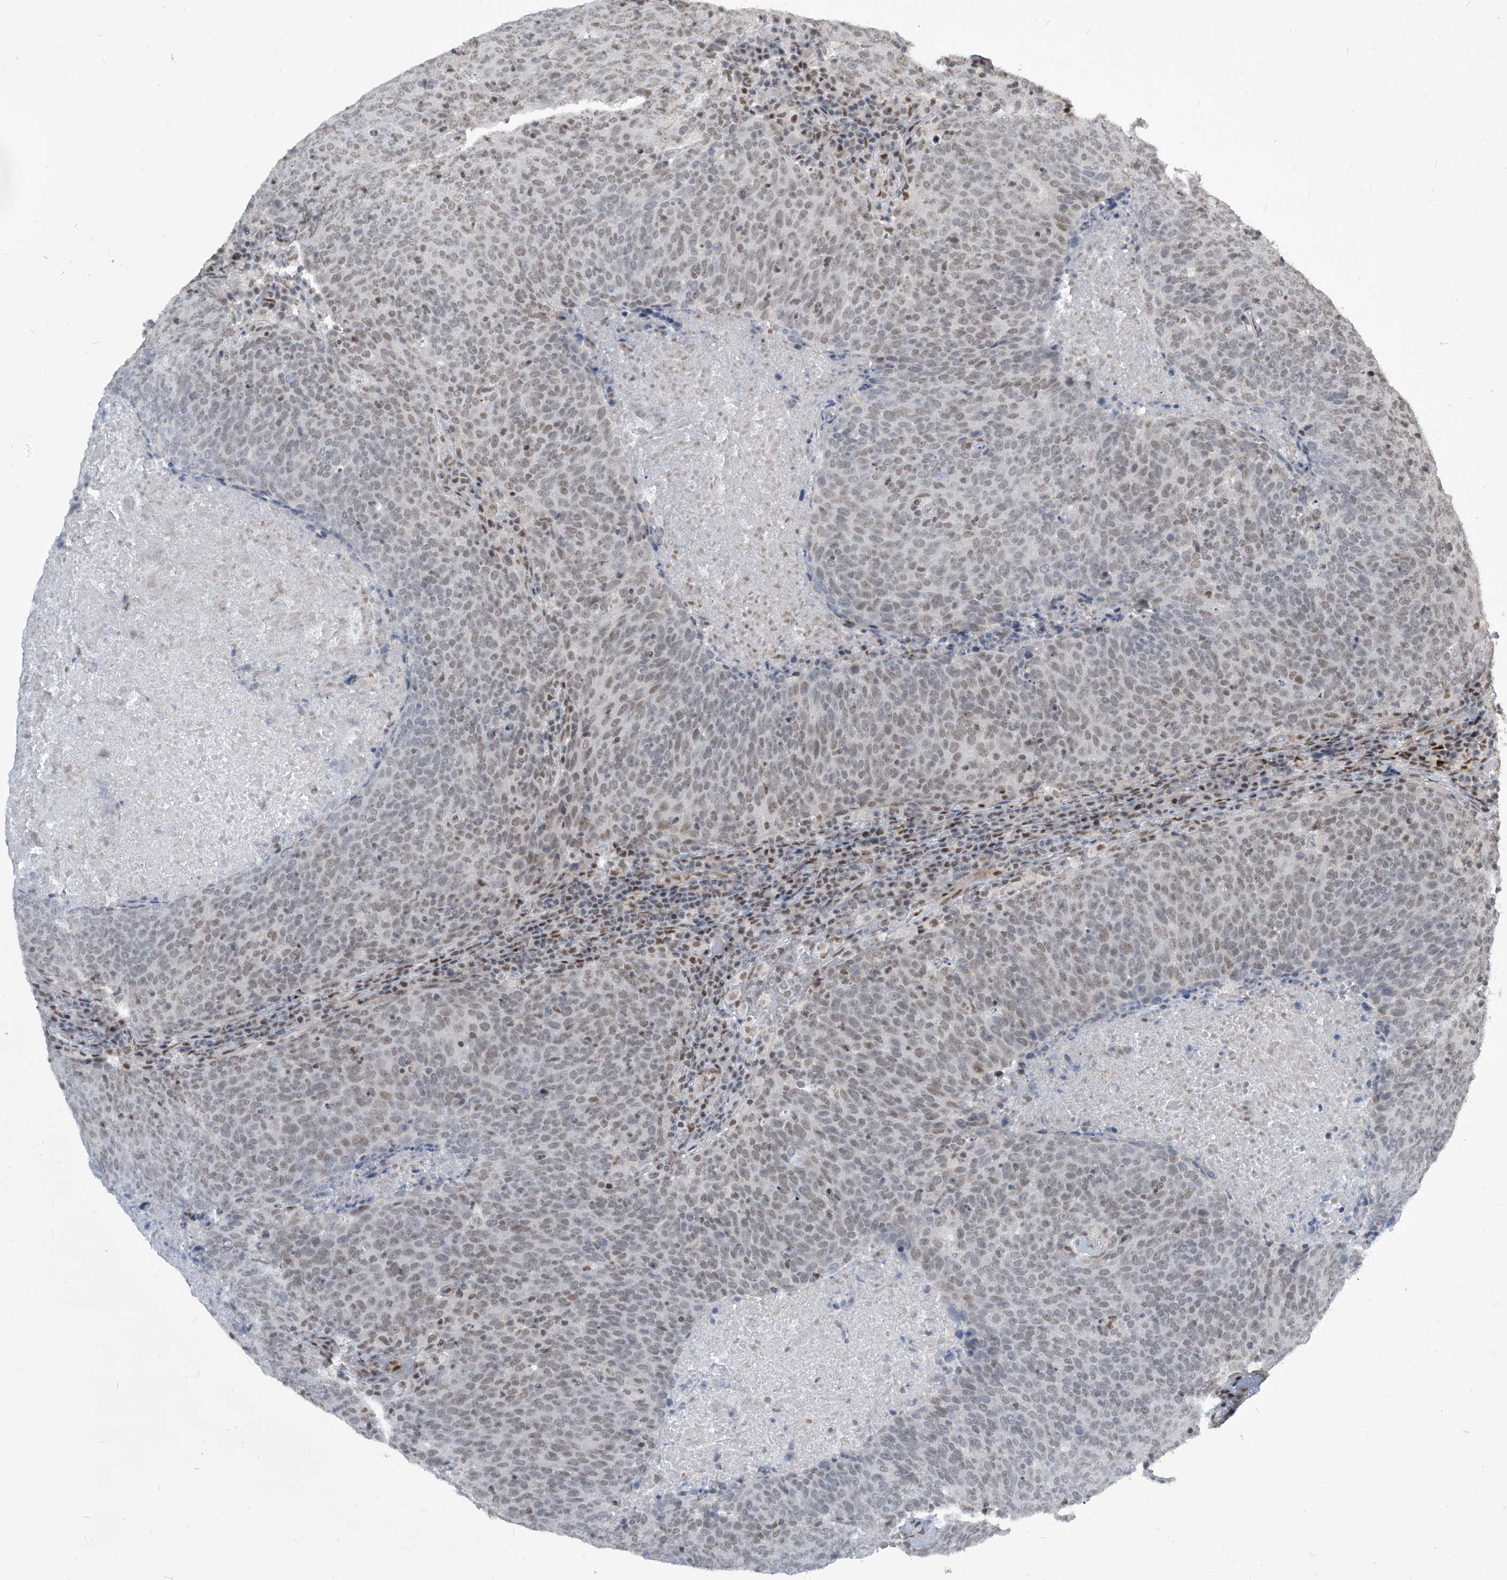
{"staining": {"intensity": "weak", "quantity": "25%-75%", "location": "nuclear"}, "tissue": "head and neck cancer", "cell_type": "Tumor cells", "image_type": "cancer", "snomed": [{"axis": "morphology", "description": "Squamous cell carcinoma, NOS"}, {"axis": "morphology", "description": "Squamous cell carcinoma, metastatic, NOS"}, {"axis": "topography", "description": "Lymph node"}, {"axis": "topography", "description": "Head-Neck"}], "caption": "Brown immunohistochemical staining in human head and neck cancer (metastatic squamous cell carcinoma) reveals weak nuclear expression in approximately 25%-75% of tumor cells.", "gene": "IRF2", "patient": {"sex": "male", "age": 62}}